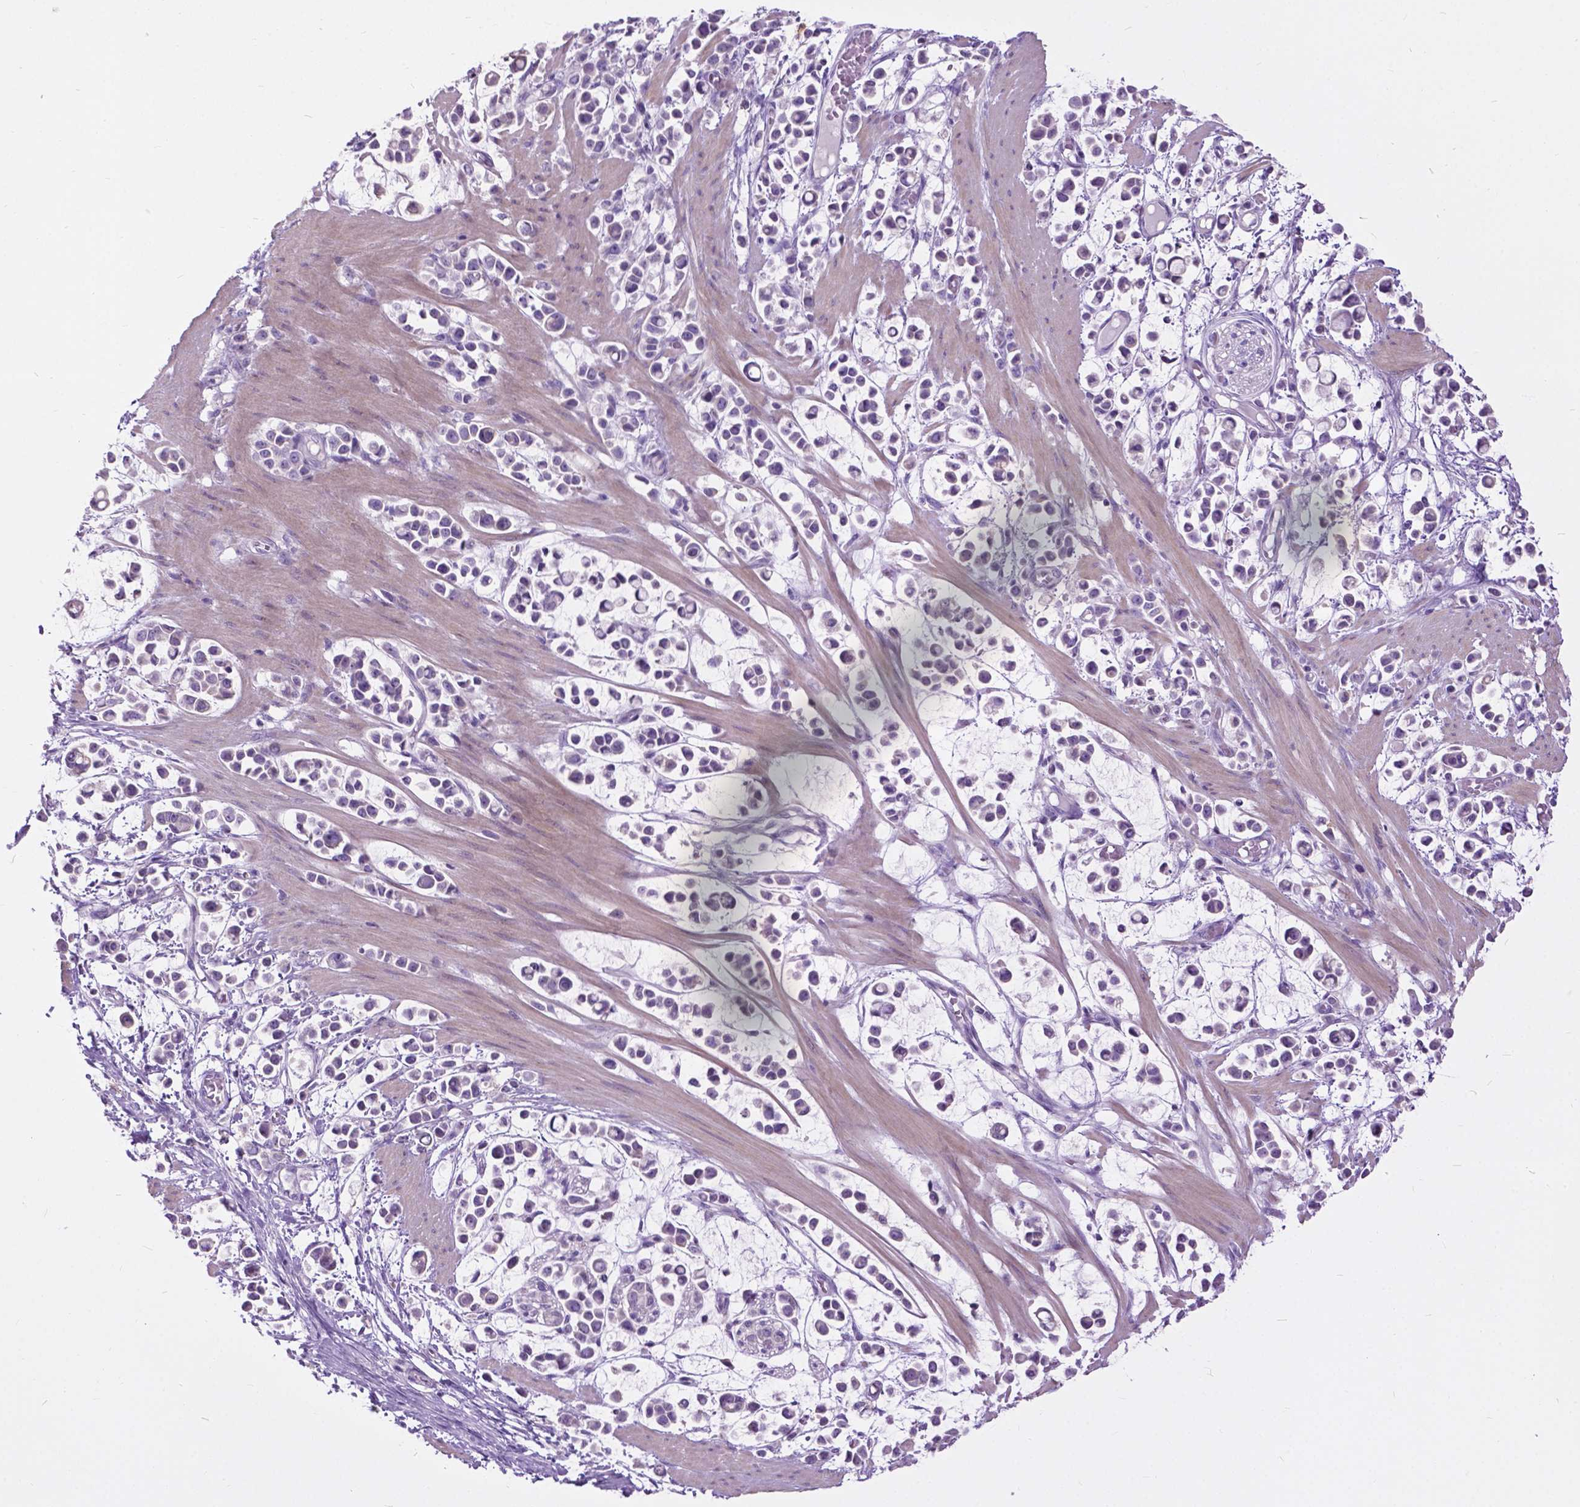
{"staining": {"intensity": "negative", "quantity": "none", "location": "none"}, "tissue": "stomach cancer", "cell_type": "Tumor cells", "image_type": "cancer", "snomed": [{"axis": "morphology", "description": "Adenocarcinoma, NOS"}, {"axis": "topography", "description": "Stomach"}], "caption": "Immunohistochemical staining of stomach cancer shows no significant staining in tumor cells.", "gene": "PRR35", "patient": {"sex": "male", "age": 82}}